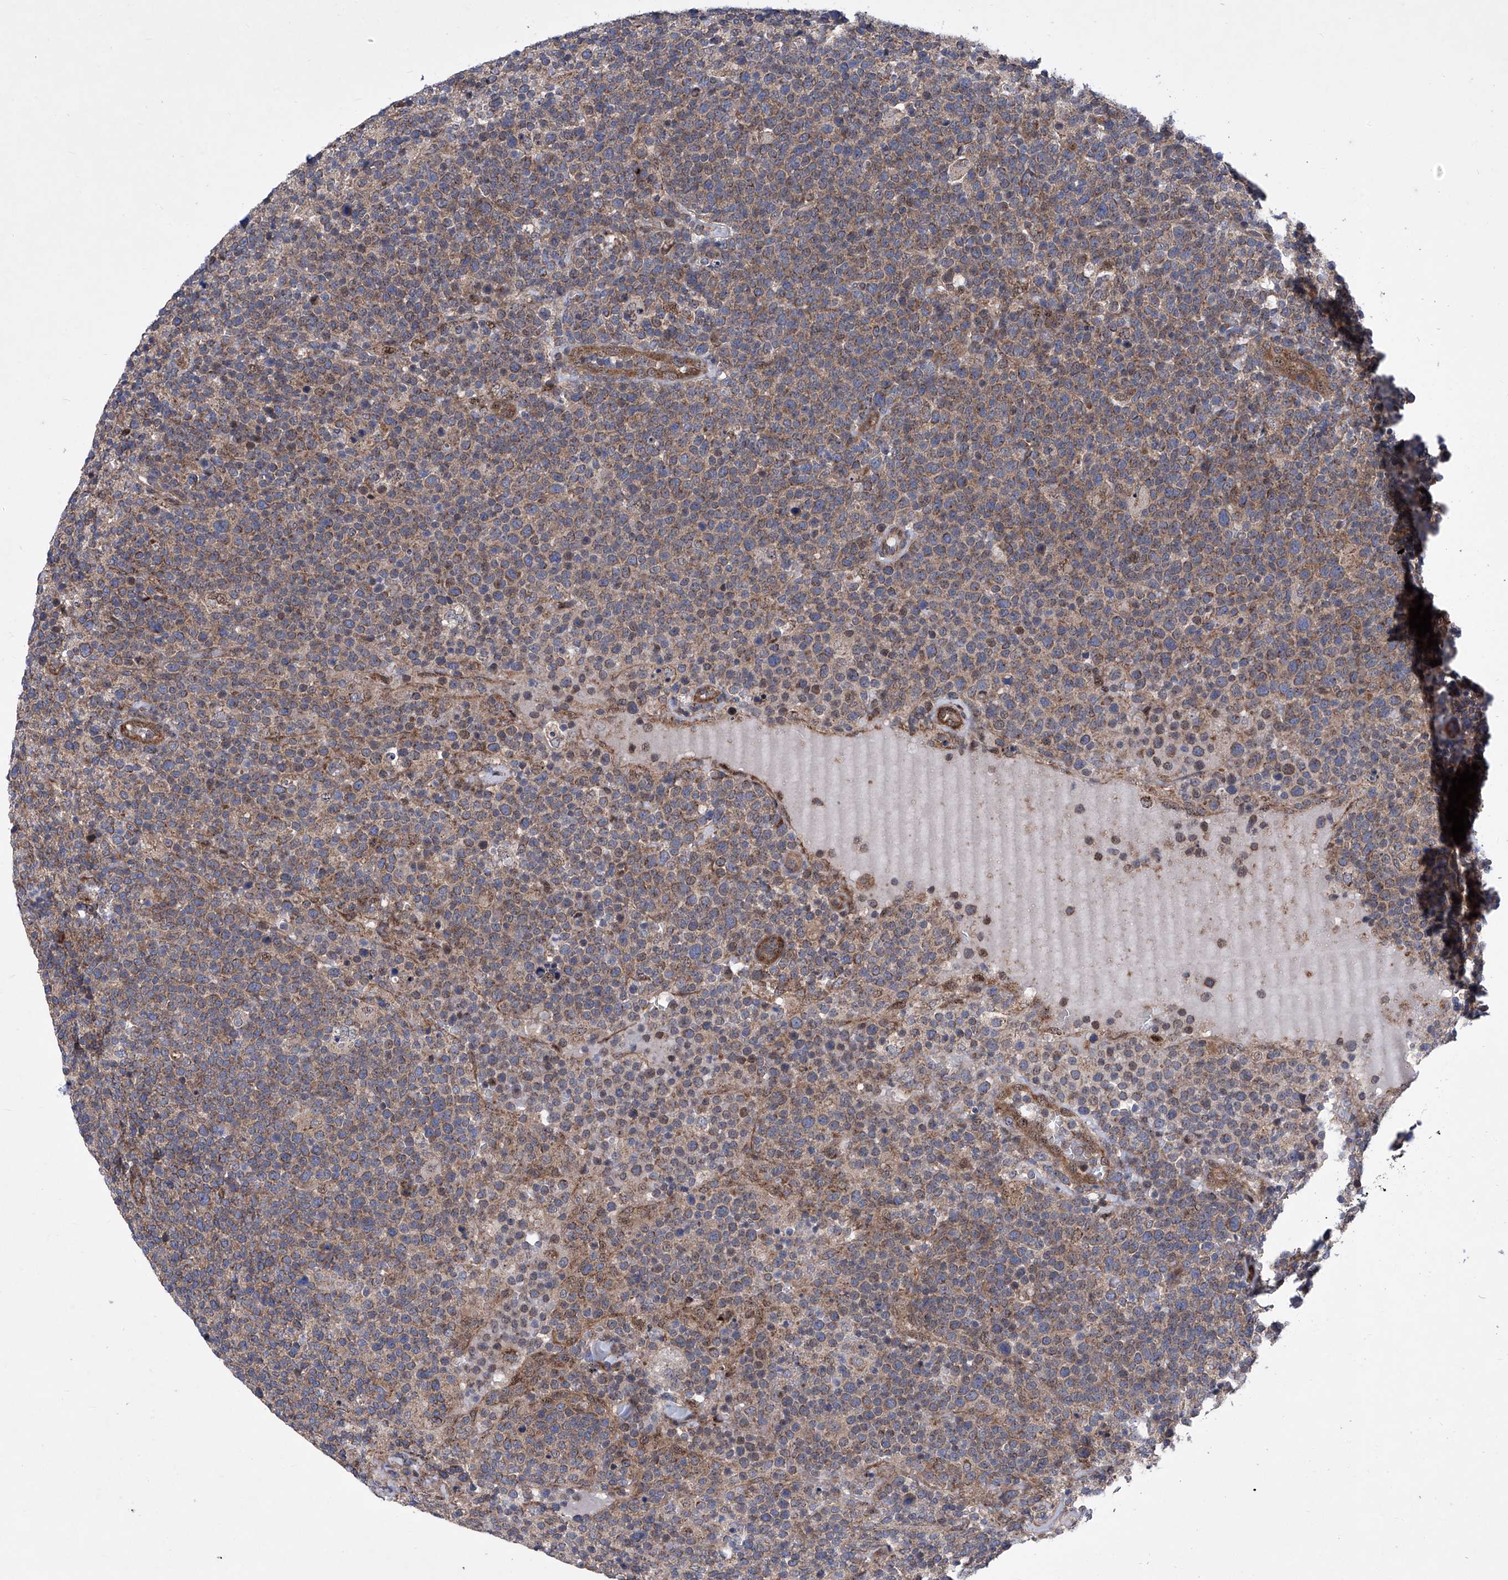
{"staining": {"intensity": "moderate", "quantity": "25%-75%", "location": "cytoplasmic/membranous"}, "tissue": "lymphoma", "cell_type": "Tumor cells", "image_type": "cancer", "snomed": [{"axis": "morphology", "description": "Malignant lymphoma, non-Hodgkin's type, High grade"}, {"axis": "topography", "description": "Lymph node"}], "caption": "Immunohistochemistry (IHC) (DAB) staining of human high-grade malignant lymphoma, non-Hodgkin's type displays moderate cytoplasmic/membranous protein staining in about 25%-75% of tumor cells.", "gene": "KTI12", "patient": {"sex": "male", "age": 61}}